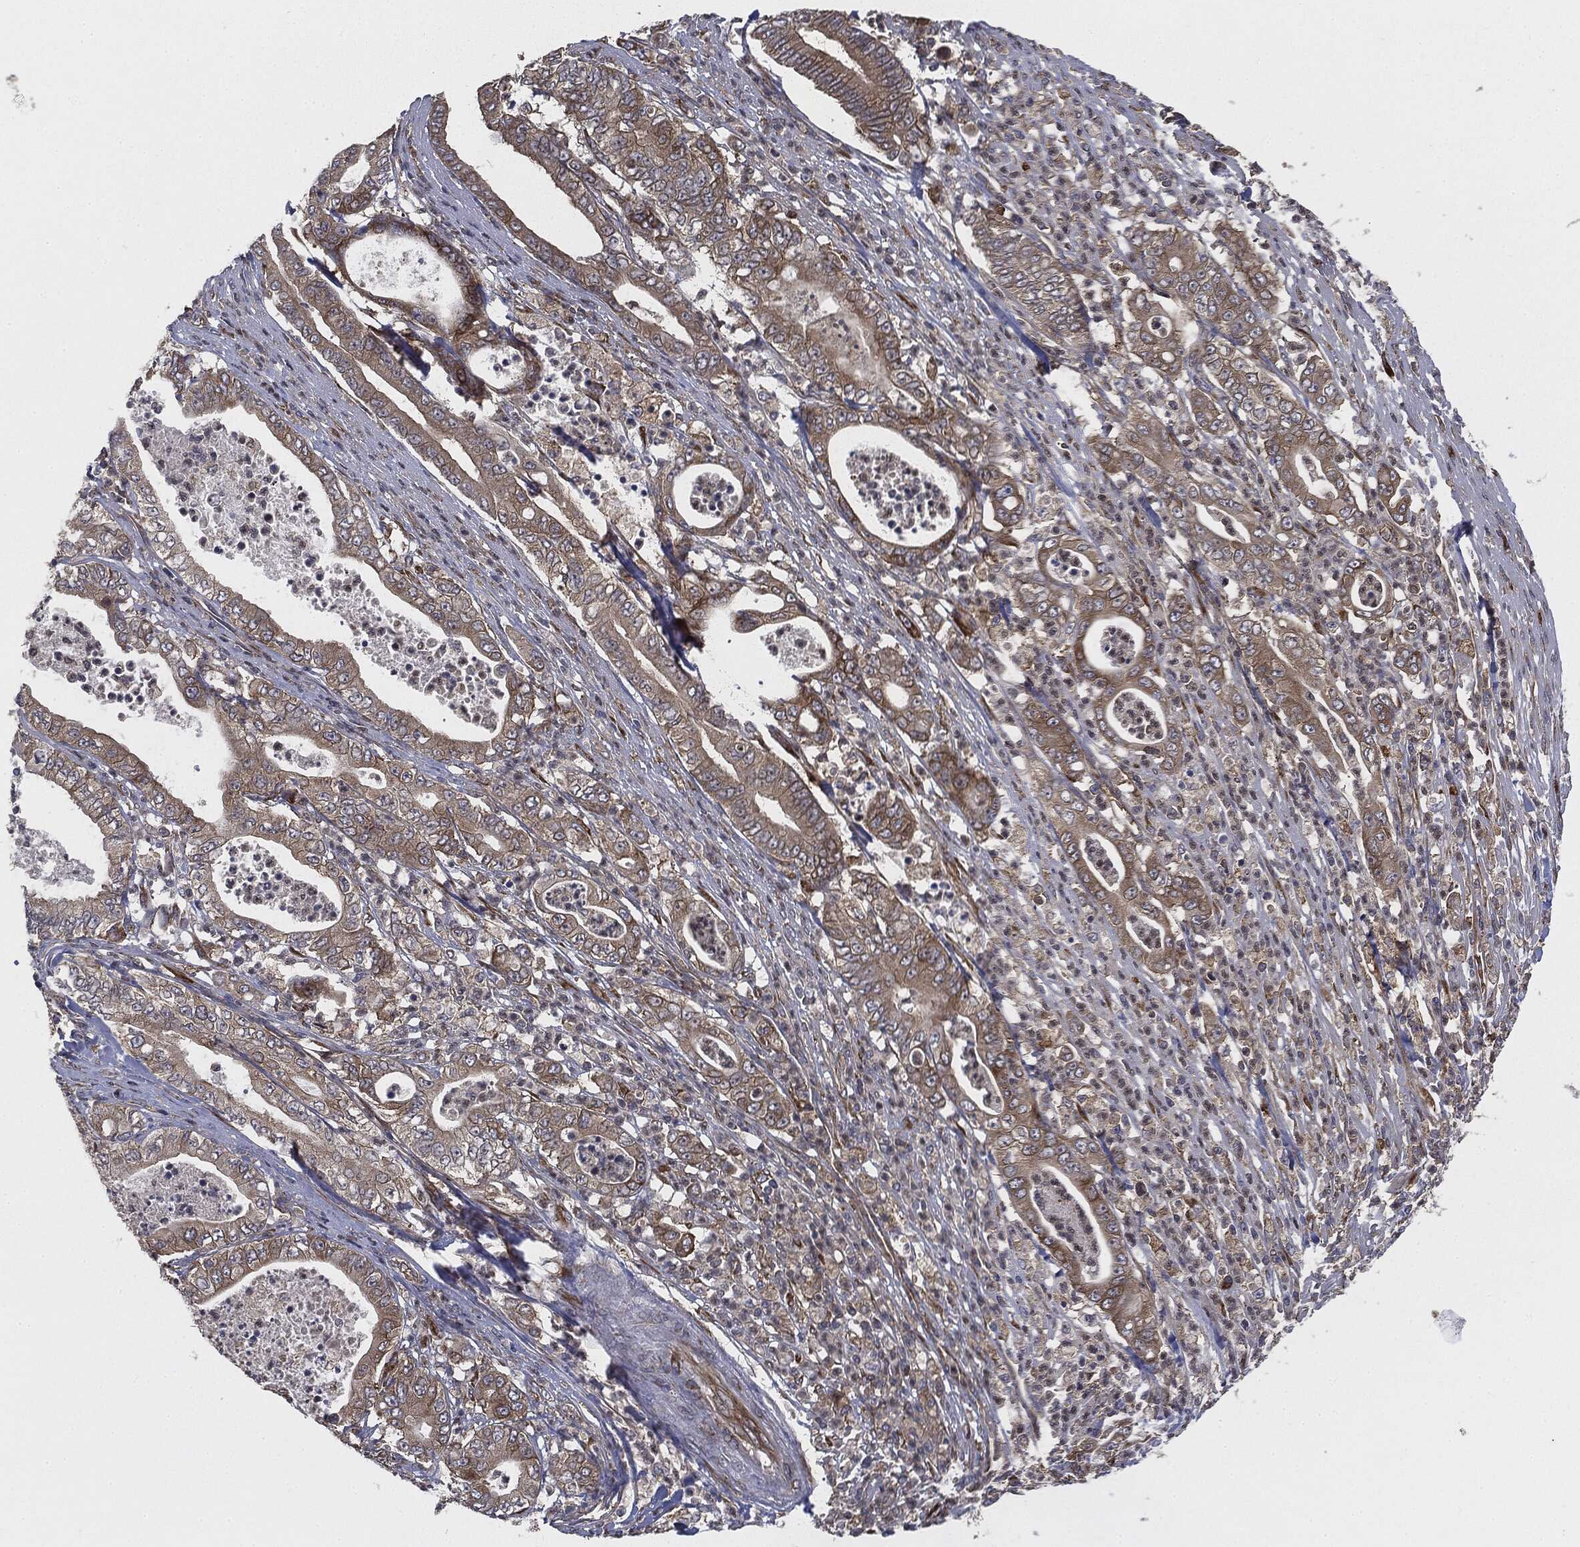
{"staining": {"intensity": "weak", "quantity": "25%-75%", "location": "cytoplasmic/membranous"}, "tissue": "pancreatic cancer", "cell_type": "Tumor cells", "image_type": "cancer", "snomed": [{"axis": "morphology", "description": "Adenocarcinoma, NOS"}, {"axis": "topography", "description": "Pancreas"}], "caption": "Immunohistochemical staining of human adenocarcinoma (pancreatic) reveals weak cytoplasmic/membranous protein expression in approximately 25%-75% of tumor cells.", "gene": "EIF2AK2", "patient": {"sex": "male", "age": 71}}